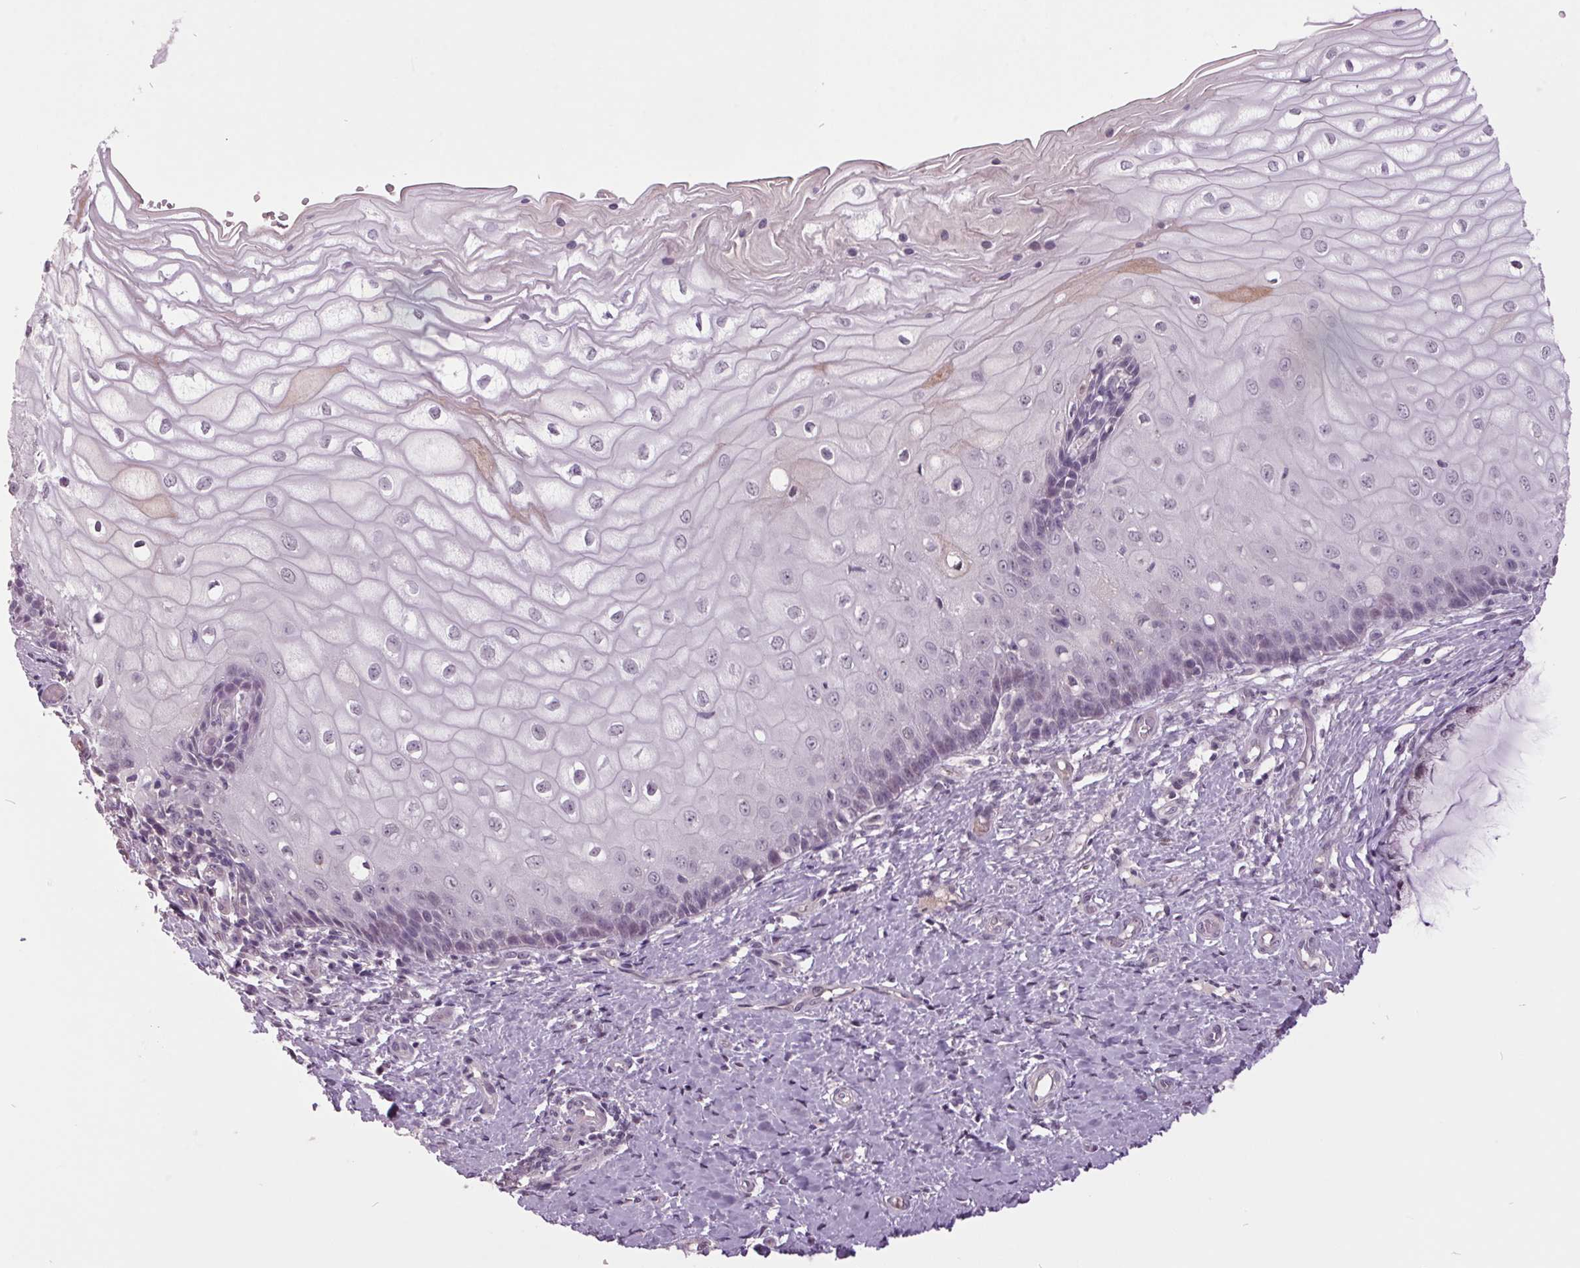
{"staining": {"intensity": "negative", "quantity": "none", "location": "none"}, "tissue": "cervix", "cell_type": "Glandular cells", "image_type": "normal", "snomed": [{"axis": "morphology", "description": "Normal tissue, NOS"}, {"axis": "topography", "description": "Cervix"}], "caption": "This is a image of immunohistochemistry staining of unremarkable cervix, which shows no positivity in glandular cells. Brightfield microscopy of immunohistochemistry (IHC) stained with DAB (brown) and hematoxylin (blue), captured at high magnification.", "gene": "C2orf16", "patient": {"sex": "female", "age": 37}}